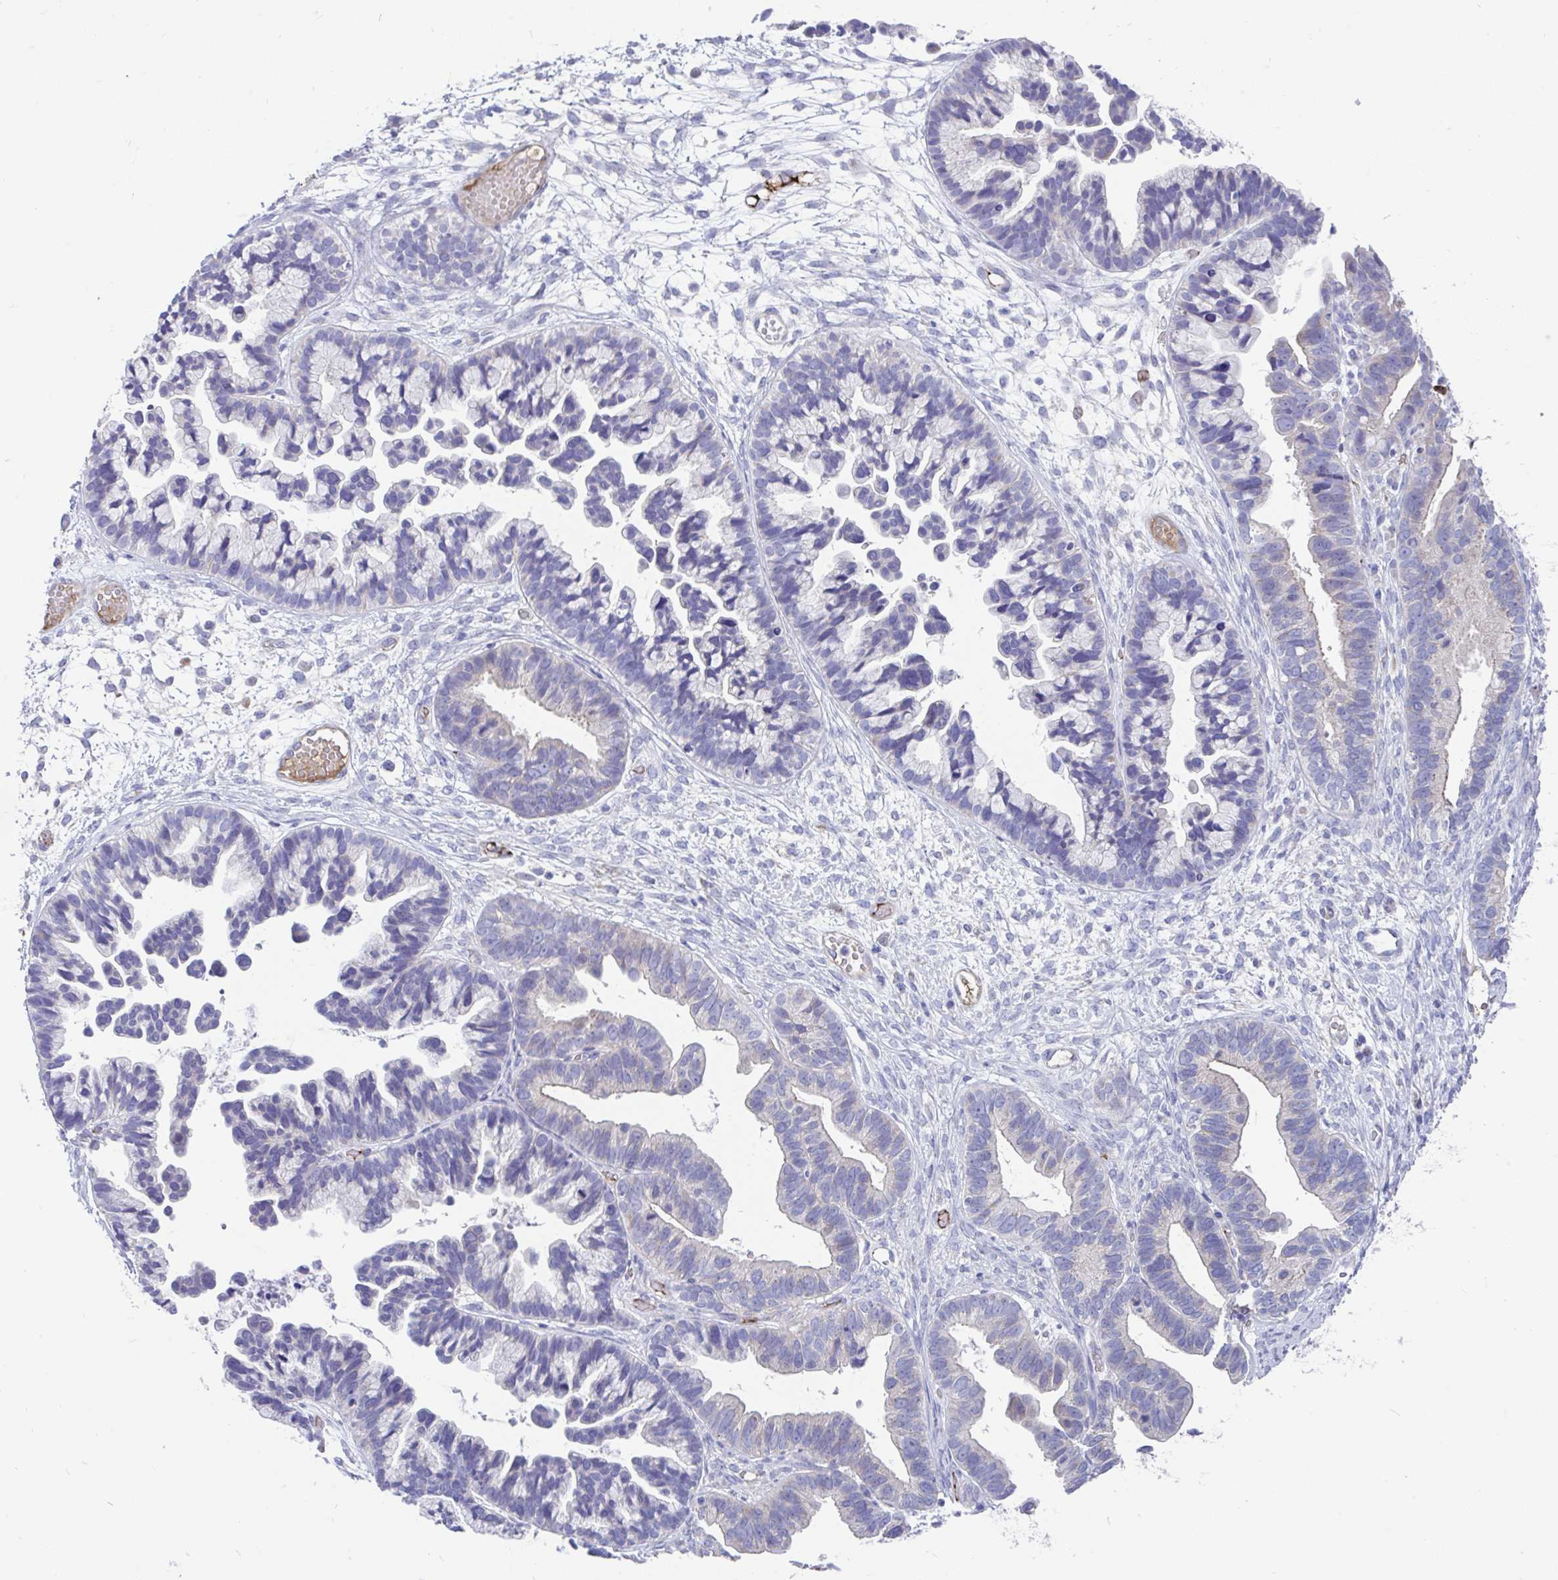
{"staining": {"intensity": "negative", "quantity": "none", "location": "none"}, "tissue": "ovarian cancer", "cell_type": "Tumor cells", "image_type": "cancer", "snomed": [{"axis": "morphology", "description": "Cystadenocarcinoma, serous, NOS"}, {"axis": "topography", "description": "Ovary"}], "caption": "Protein analysis of ovarian cancer exhibits no significant staining in tumor cells. (DAB (3,3'-diaminobenzidine) immunohistochemistry (IHC) with hematoxylin counter stain).", "gene": "CCSAP", "patient": {"sex": "female", "age": 56}}